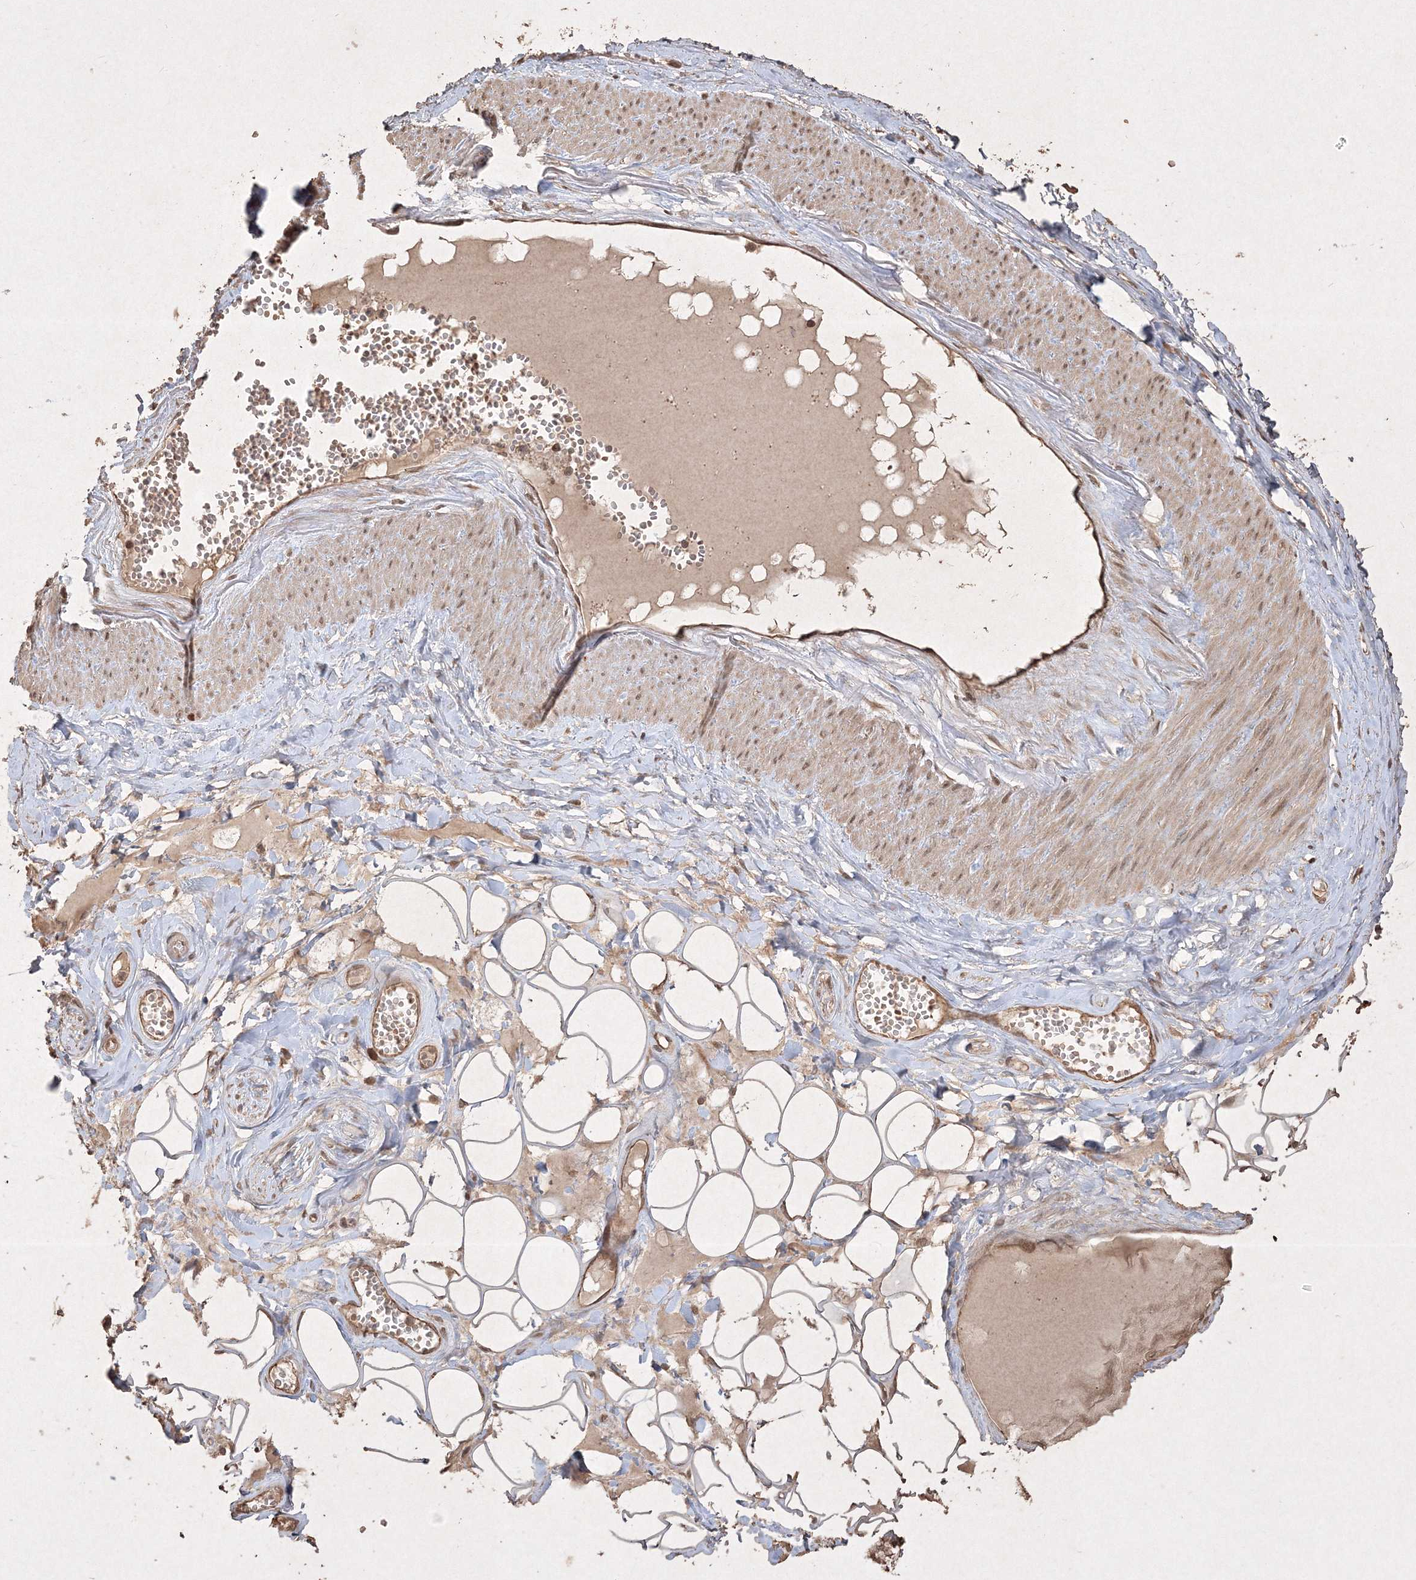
{"staining": {"intensity": "moderate", "quantity": ">75%", "location": "cytoplasmic/membranous,nuclear"}, "tissue": "adipose tissue", "cell_type": "Adipocytes", "image_type": "normal", "snomed": [{"axis": "morphology", "description": "Normal tissue, NOS"}, {"axis": "morphology", "description": "Inflammation, NOS"}, {"axis": "topography", "description": "Salivary gland"}, {"axis": "topography", "description": "Peripheral nerve tissue"}], "caption": "A brown stain labels moderate cytoplasmic/membranous,nuclear staining of a protein in adipocytes of unremarkable human adipose tissue. Using DAB (3,3'-diaminobenzidine) (brown) and hematoxylin (blue) stains, captured at high magnification using brightfield microscopy.", "gene": "PELI3", "patient": {"sex": "female", "age": 75}}